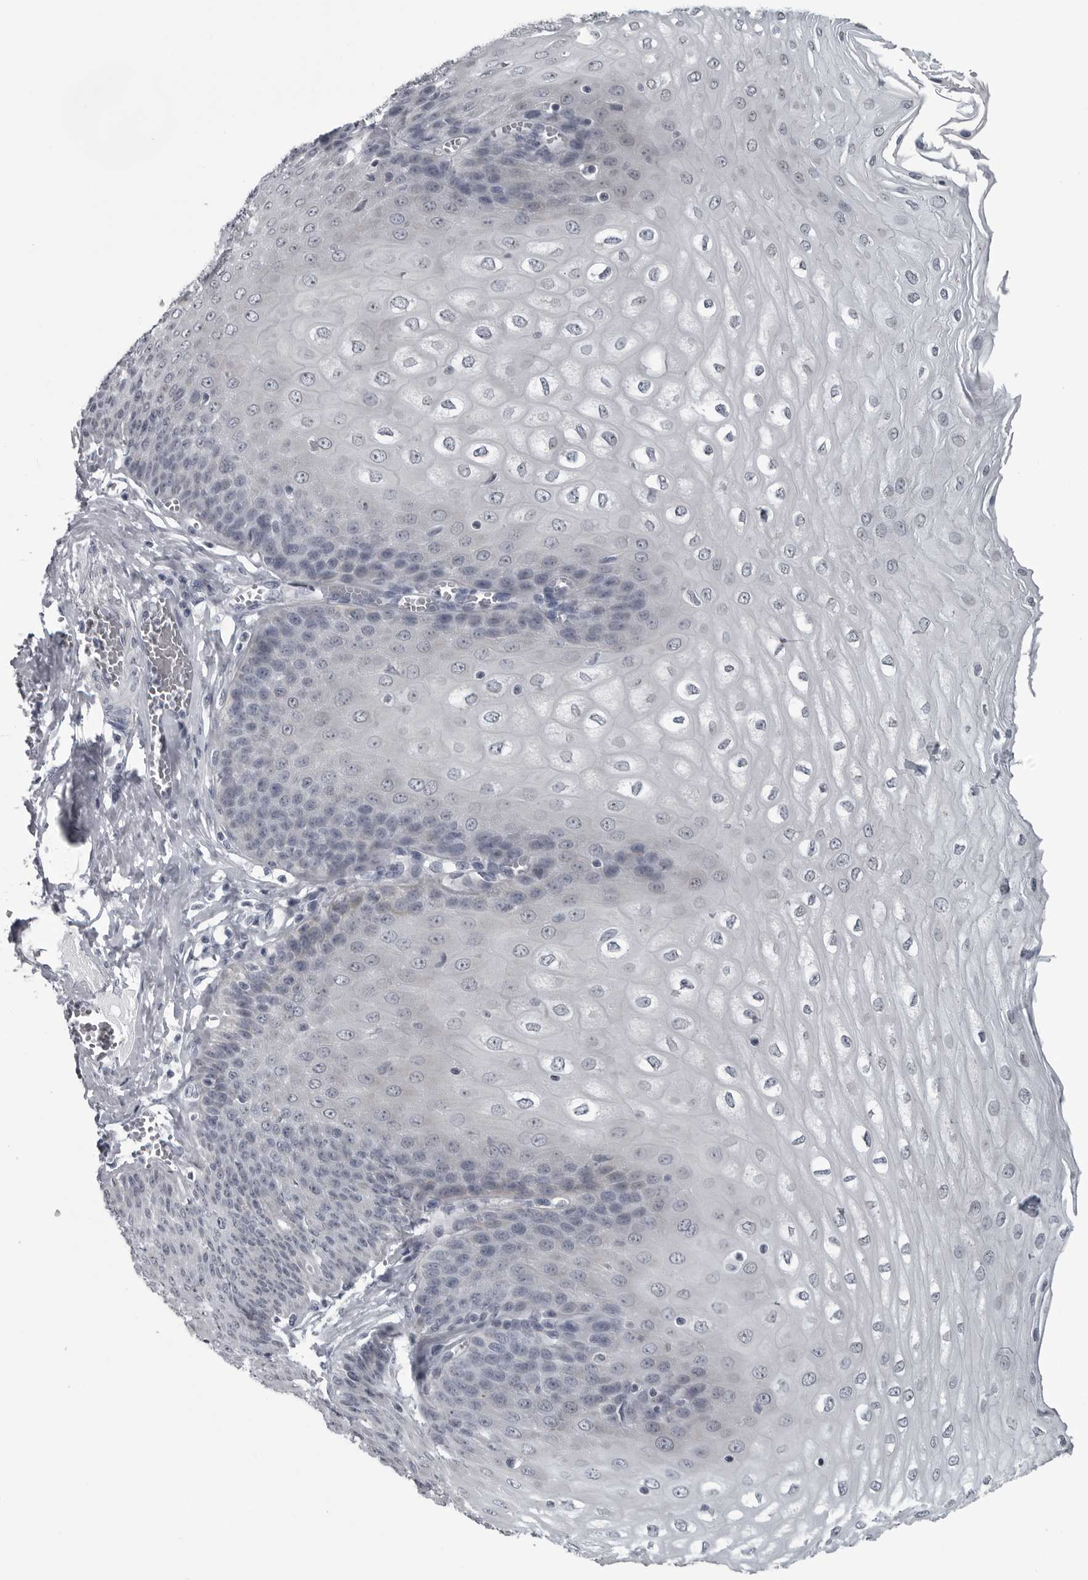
{"staining": {"intensity": "weak", "quantity": "<25%", "location": "cytoplasmic/membranous"}, "tissue": "esophagus", "cell_type": "Squamous epithelial cells", "image_type": "normal", "snomed": [{"axis": "morphology", "description": "Normal tissue, NOS"}, {"axis": "topography", "description": "Esophagus"}], "caption": "The photomicrograph demonstrates no staining of squamous epithelial cells in unremarkable esophagus. The staining is performed using DAB brown chromogen with nuclei counter-stained in using hematoxylin.", "gene": "MYOC", "patient": {"sex": "male", "age": 60}}